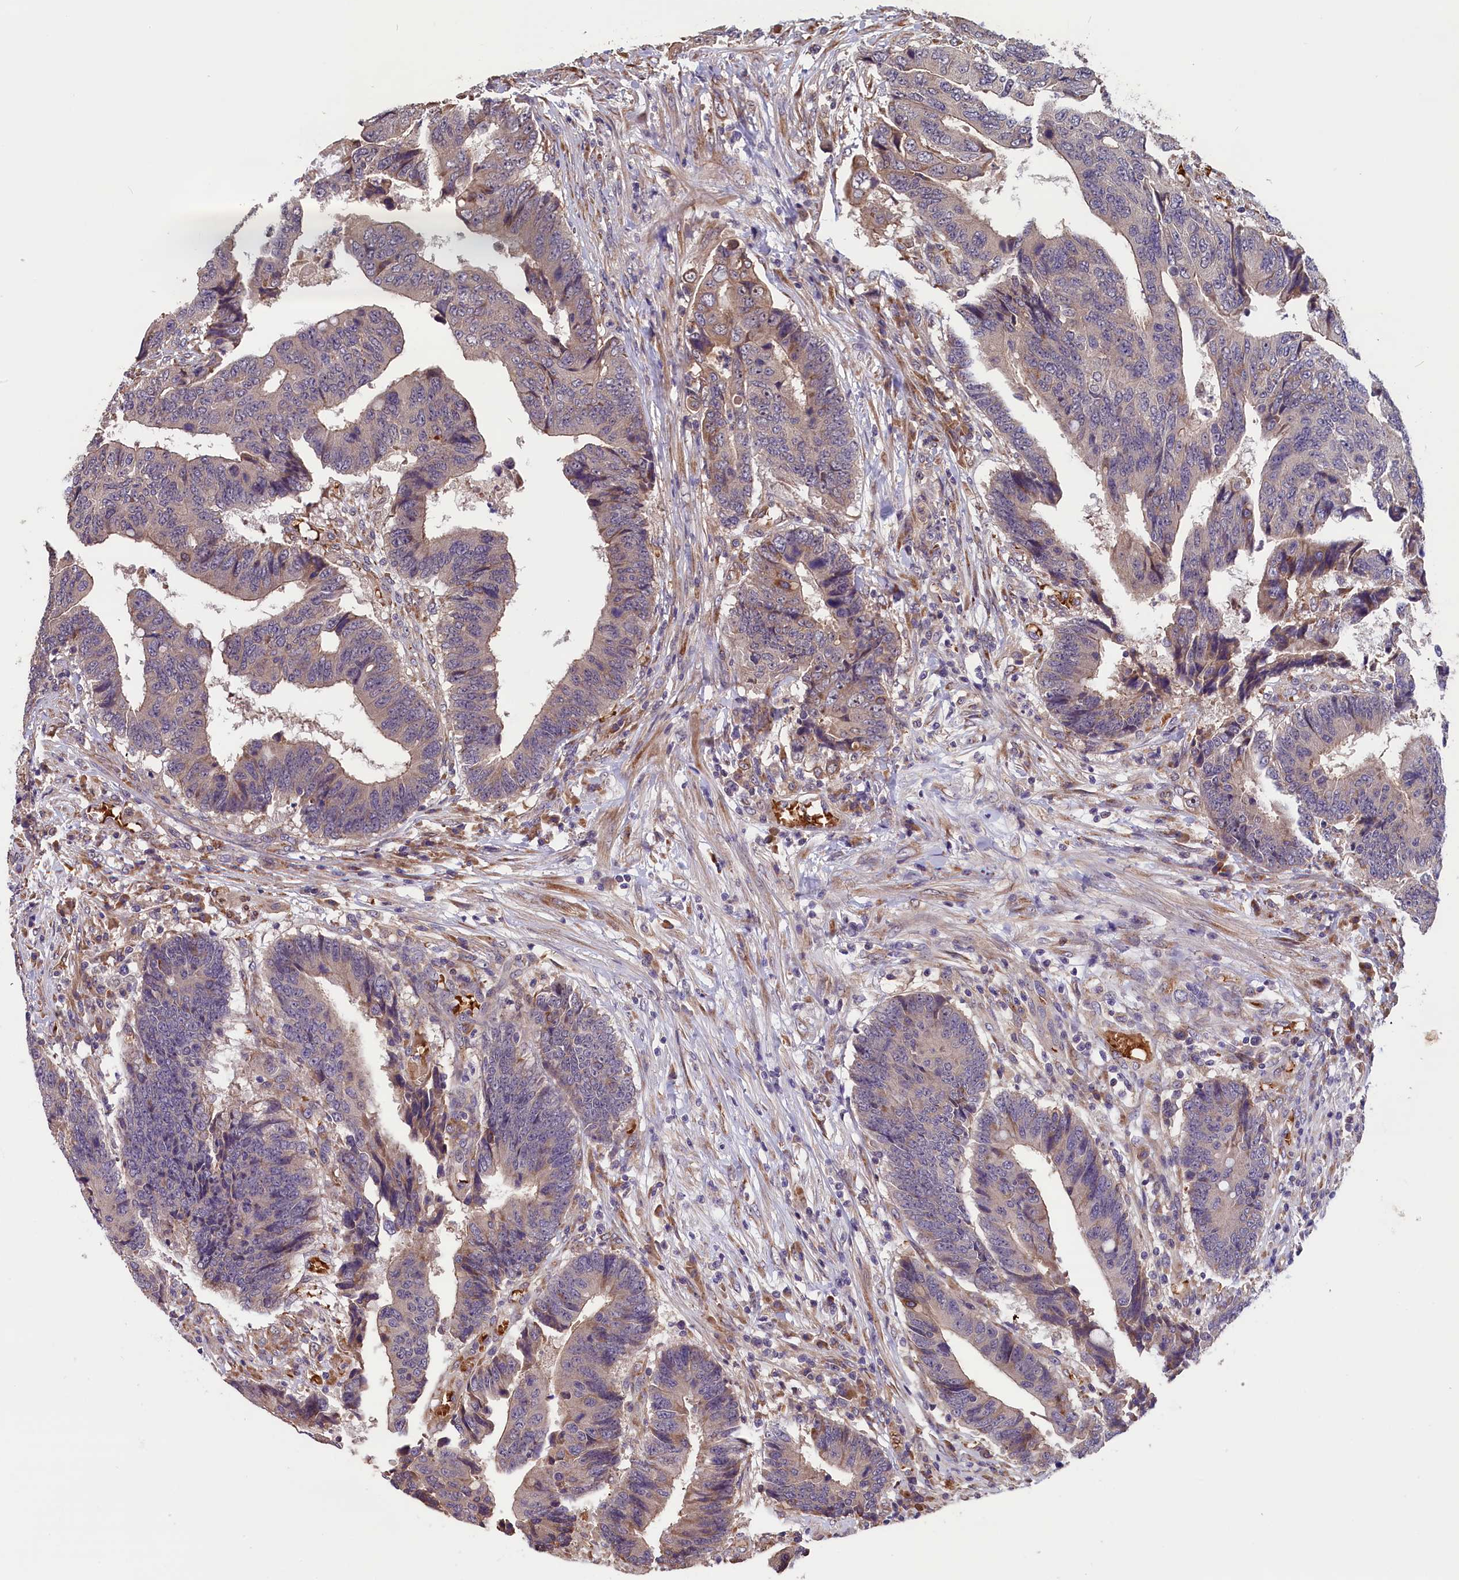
{"staining": {"intensity": "weak", "quantity": "25%-75%", "location": "cytoplasmic/membranous"}, "tissue": "colorectal cancer", "cell_type": "Tumor cells", "image_type": "cancer", "snomed": [{"axis": "morphology", "description": "Adenocarcinoma, NOS"}, {"axis": "topography", "description": "Rectum"}], "caption": "Immunohistochemical staining of human adenocarcinoma (colorectal) exhibits low levels of weak cytoplasmic/membranous protein expression in approximately 25%-75% of tumor cells. (DAB IHC with brightfield microscopy, high magnification).", "gene": "CCDC9B", "patient": {"sex": "male", "age": 84}}